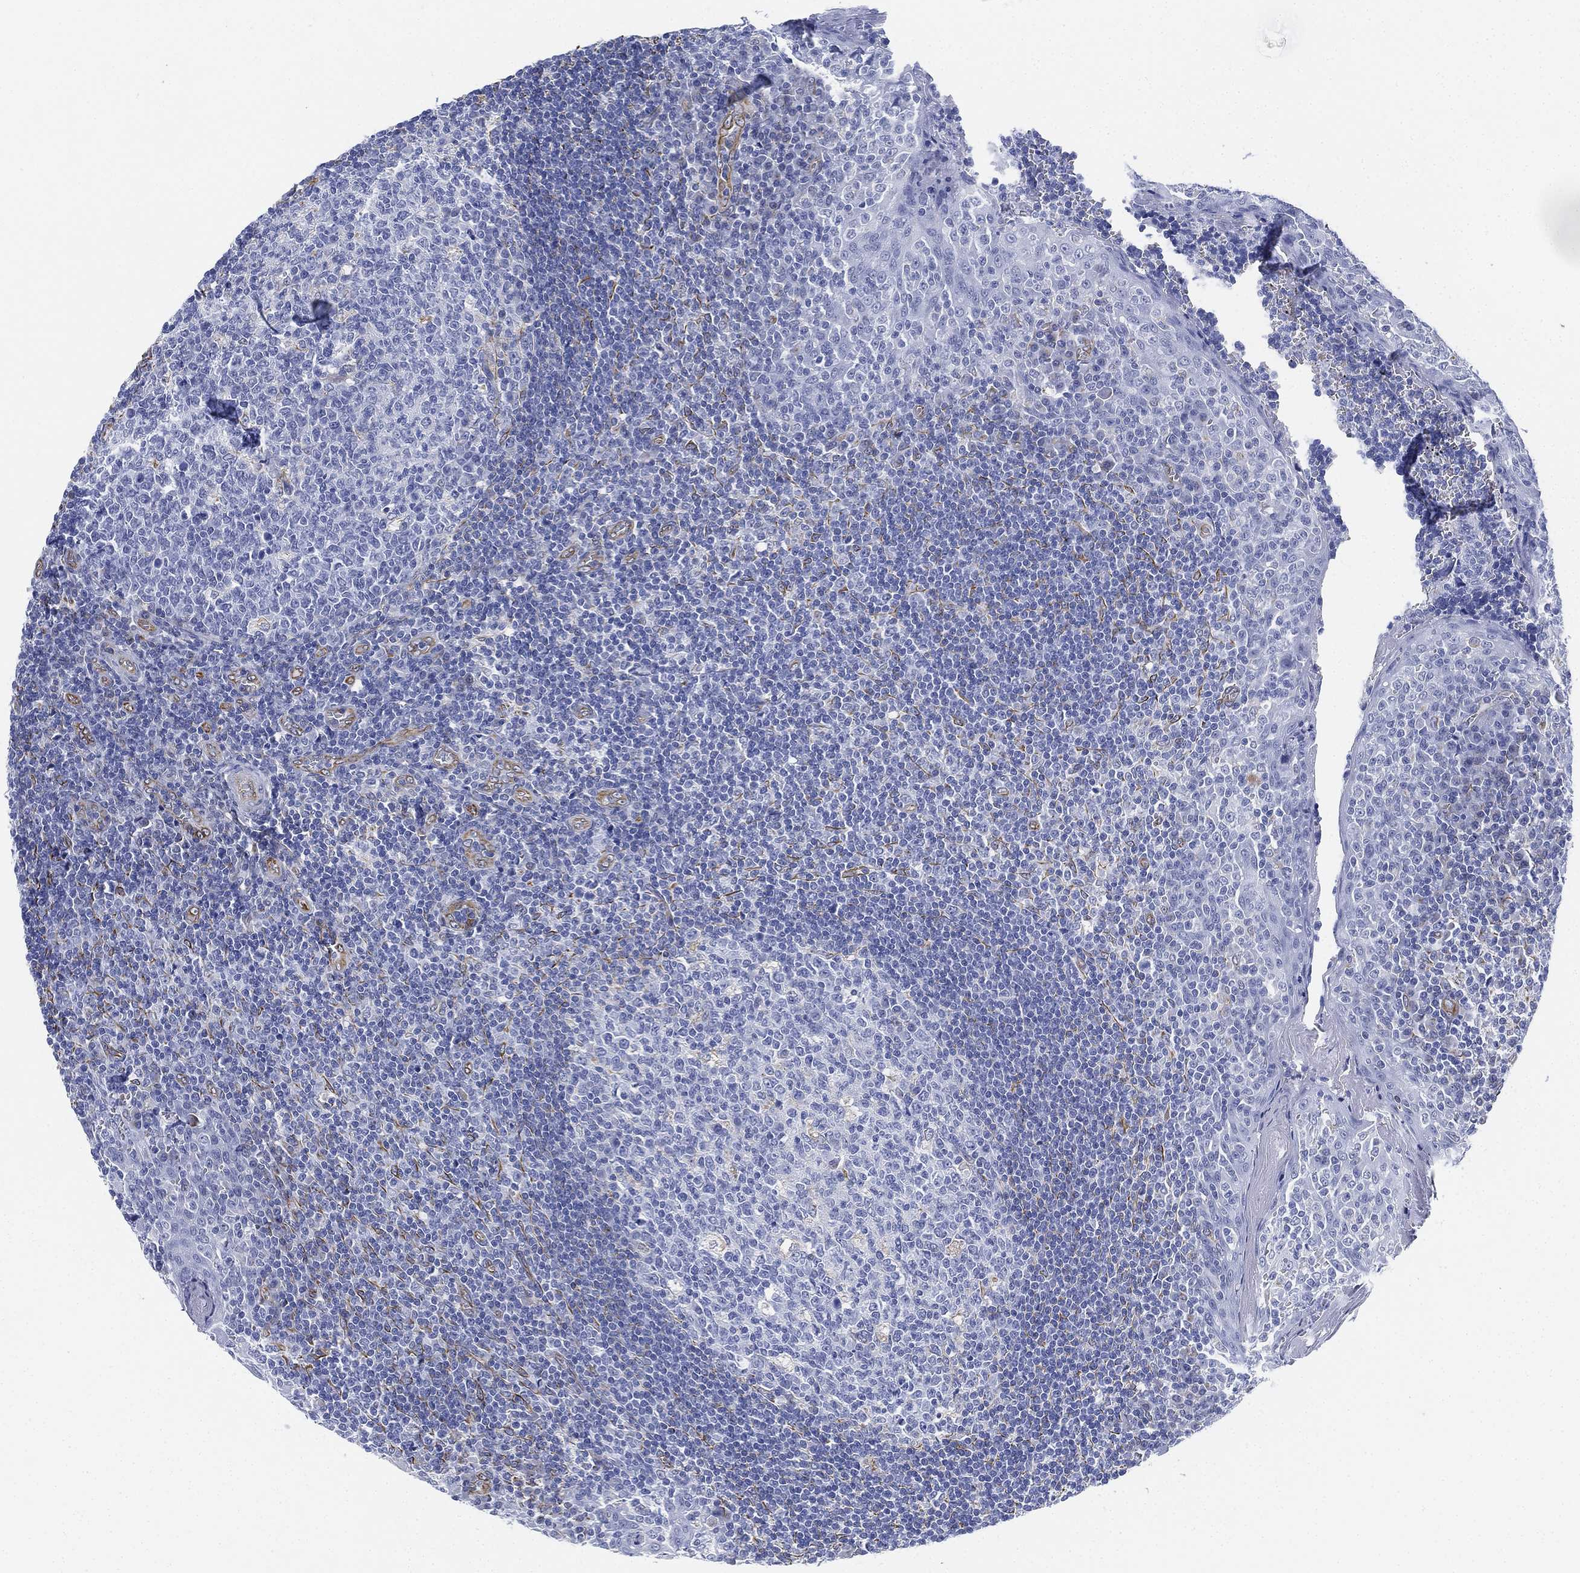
{"staining": {"intensity": "negative", "quantity": "none", "location": "none"}, "tissue": "tonsil", "cell_type": "Germinal center cells", "image_type": "normal", "snomed": [{"axis": "morphology", "description": "Normal tissue, NOS"}, {"axis": "topography", "description": "Tonsil"}], "caption": "Tonsil stained for a protein using immunohistochemistry (IHC) shows no staining germinal center cells.", "gene": "PSKH2", "patient": {"sex": "female", "age": 13}}